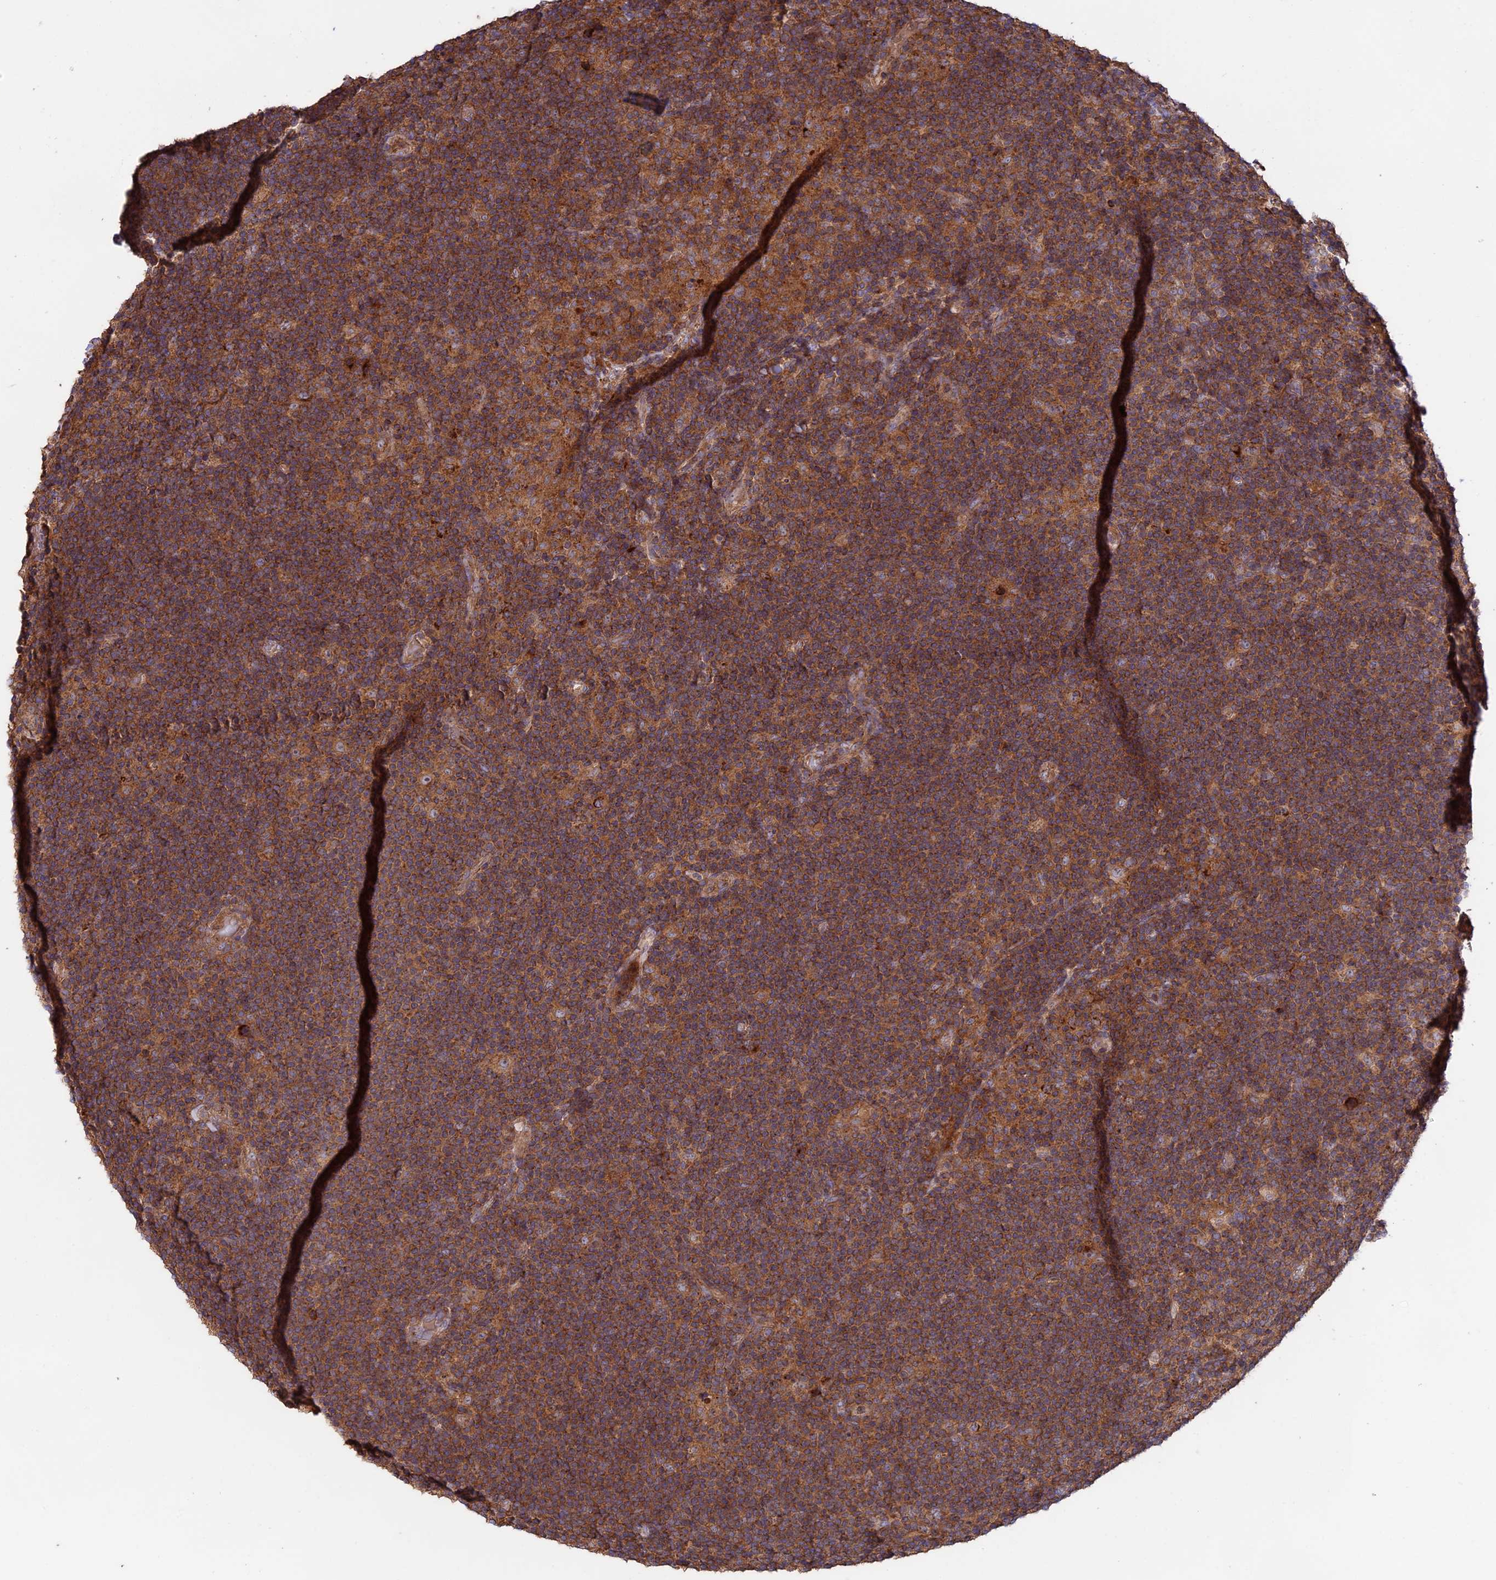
{"staining": {"intensity": "weak", "quantity": ">75%", "location": "cytoplasmic/membranous"}, "tissue": "lymphoma", "cell_type": "Tumor cells", "image_type": "cancer", "snomed": [{"axis": "morphology", "description": "Hodgkin's disease, NOS"}, {"axis": "topography", "description": "Lymph node"}], "caption": "DAB (3,3'-diaminobenzidine) immunohistochemical staining of human lymphoma exhibits weak cytoplasmic/membranous protein staining in approximately >75% of tumor cells.", "gene": "NUDT8", "patient": {"sex": "female", "age": 57}}